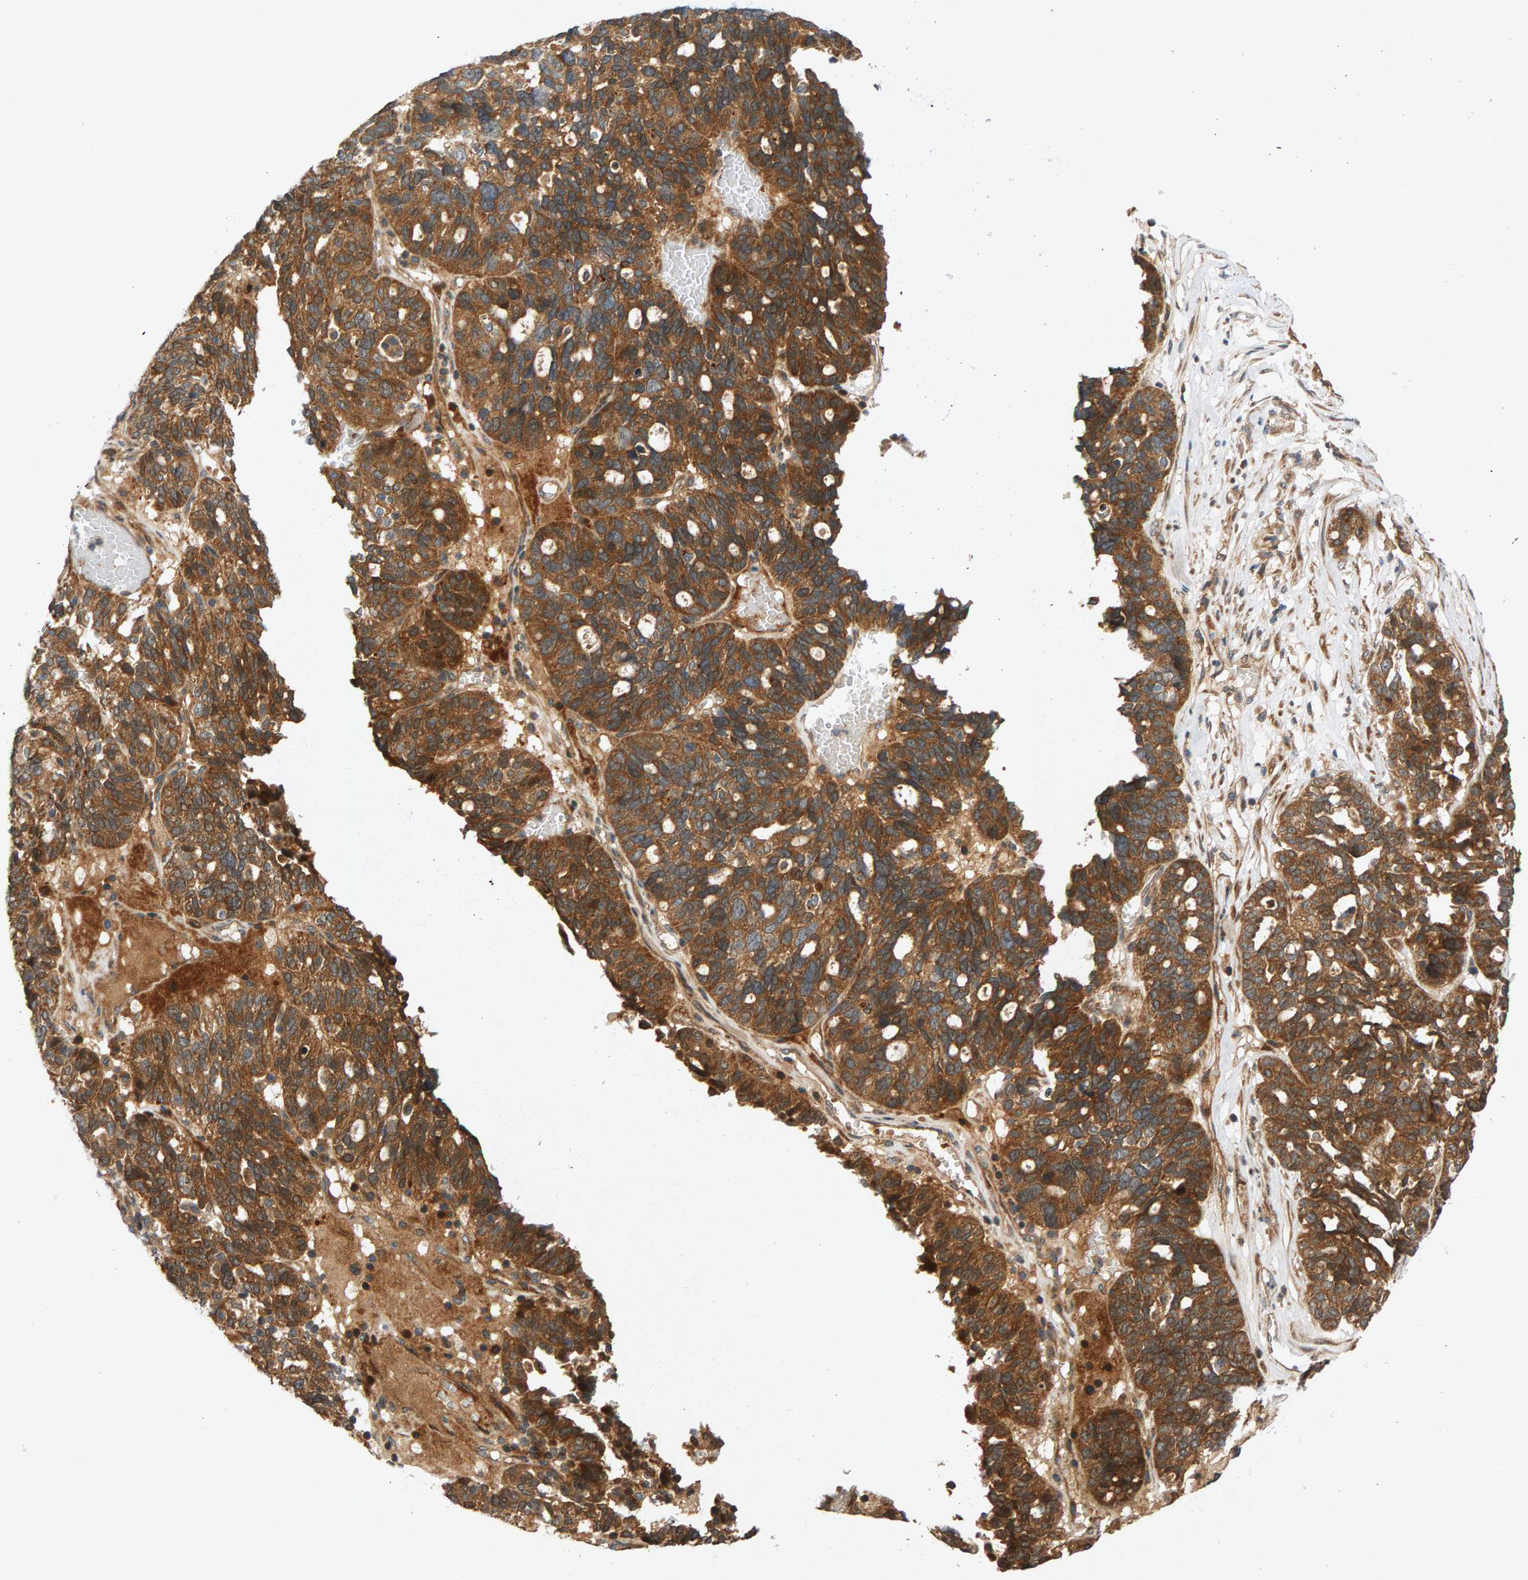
{"staining": {"intensity": "strong", "quantity": ">75%", "location": "cytoplasmic/membranous"}, "tissue": "ovarian cancer", "cell_type": "Tumor cells", "image_type": "cancer", "snomed": [{"axis": "morphology", "description": "Cystadenocarcinoma, serous, NOS"}, {"axis": "topography", "description": "Ovary"}], "caption": "Ovarian serous cystadenocarcinoma tissue reveals strong cytoplasmic/membranous positivity in approximately >75% of tumor cells (brown staining indicates protein expression, while blue staining denotes nuclei).", "gene": "BAHCC1", "patient": {"sex": "female", "age": 59}}